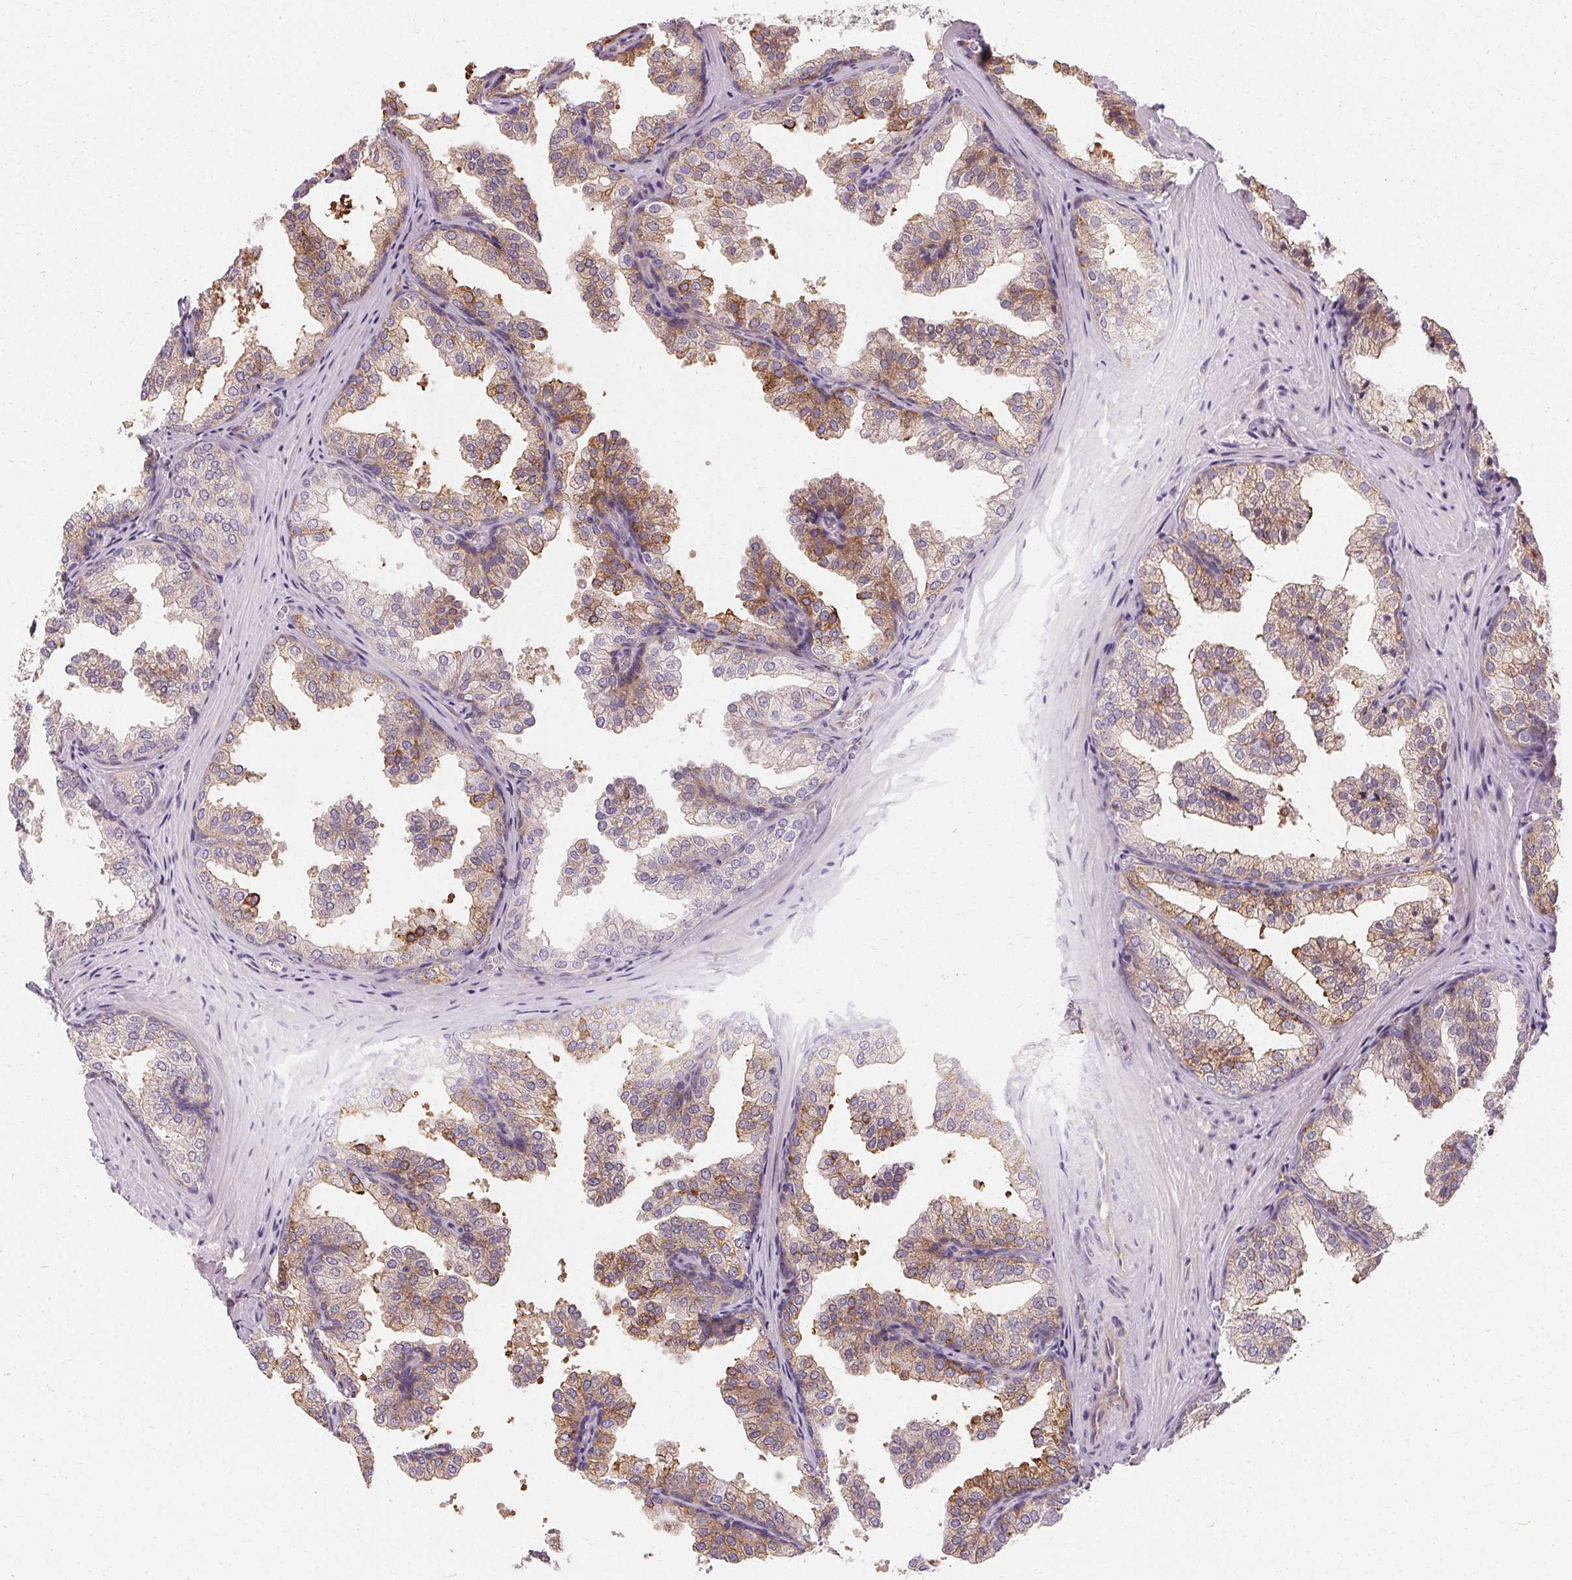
{"staining": {"intensity": "weak", "quantity": "25%-75%", "location": "cytoplasmic/membranous"}, "tissue": "prostate", "cell_type": "Glandular cells", "image_type": "normal", "snomed": [{"axis": "morphology", "description": "Normal tissue, NOS"}, {"axis": "topography", "description": "Prostate"}], "caption": "Glandular cells show low levels of weak cytoplasmic/membranous staining in about 25%-75% of cells in unremarkable prostate. The protein is shown in brown color, while the nuclei are stained blue.", "gene": "APLP1", "patient": {"sex": "male", "age": 37}}